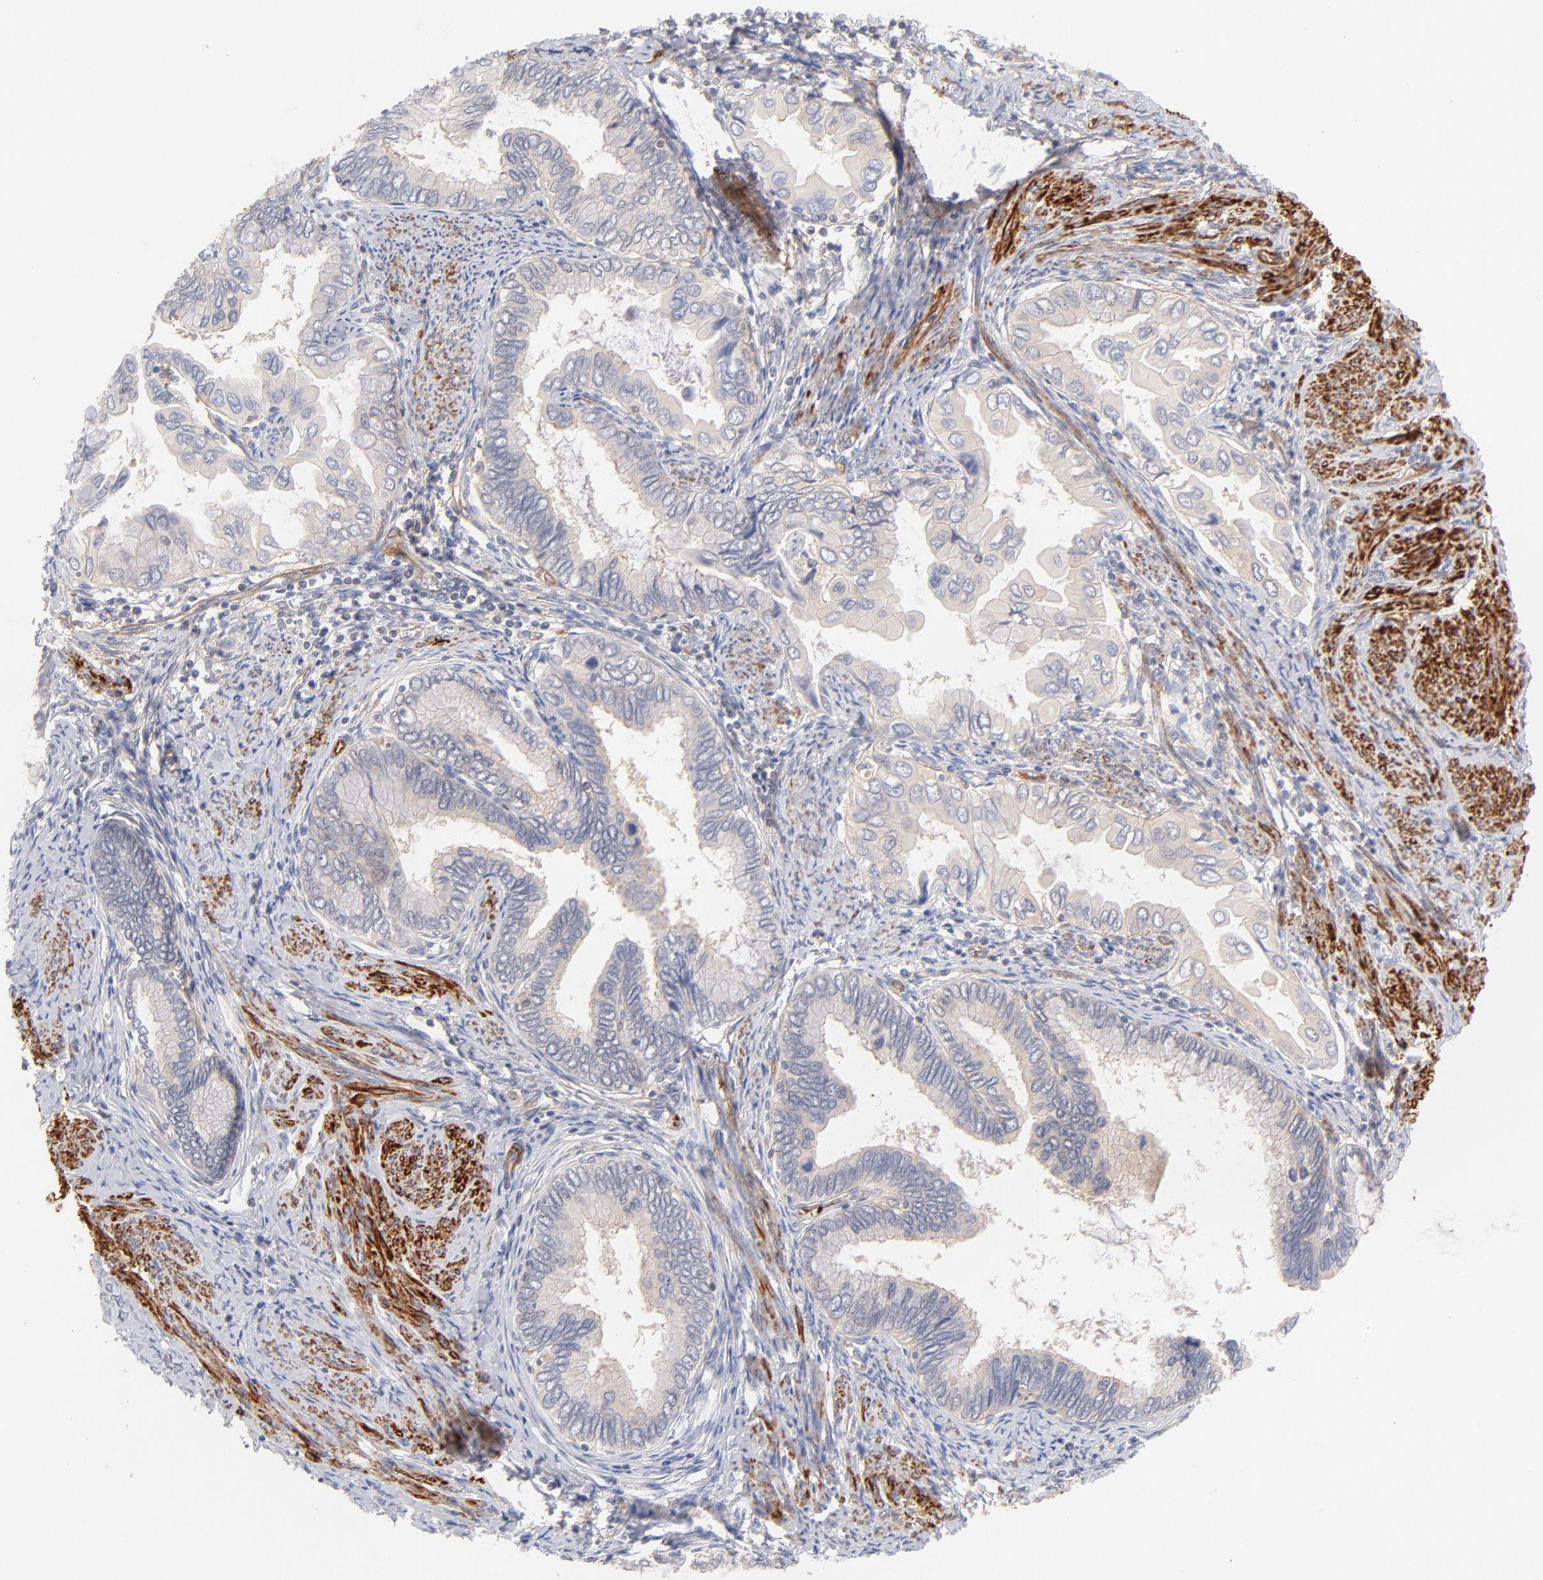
{"staining": {"intensity": "negative", "quantity": "none", "location": "none"}, "tissue": "cervical cancer", "cell_type": "Tumor cells", "image_type": "cancer", "snomed": [{"axis": "morphology", "description": "Adenocarcinoma, NOS"}, {"axis": "topography", "description": "Cervix"}], "caption": "DAB (3,3'-diaminobenzidine) immunohistochemical staining of human cervical cancer (adenocarcinoma) reveals no significant expression in tumor cells. (Brightfield microscopy of DAB (3,3'-diaminobenzidine) immunohistochemistry at high magnification).", "gene": "LDLRAP1", "patient": {"sex": "female", "age": 49}}